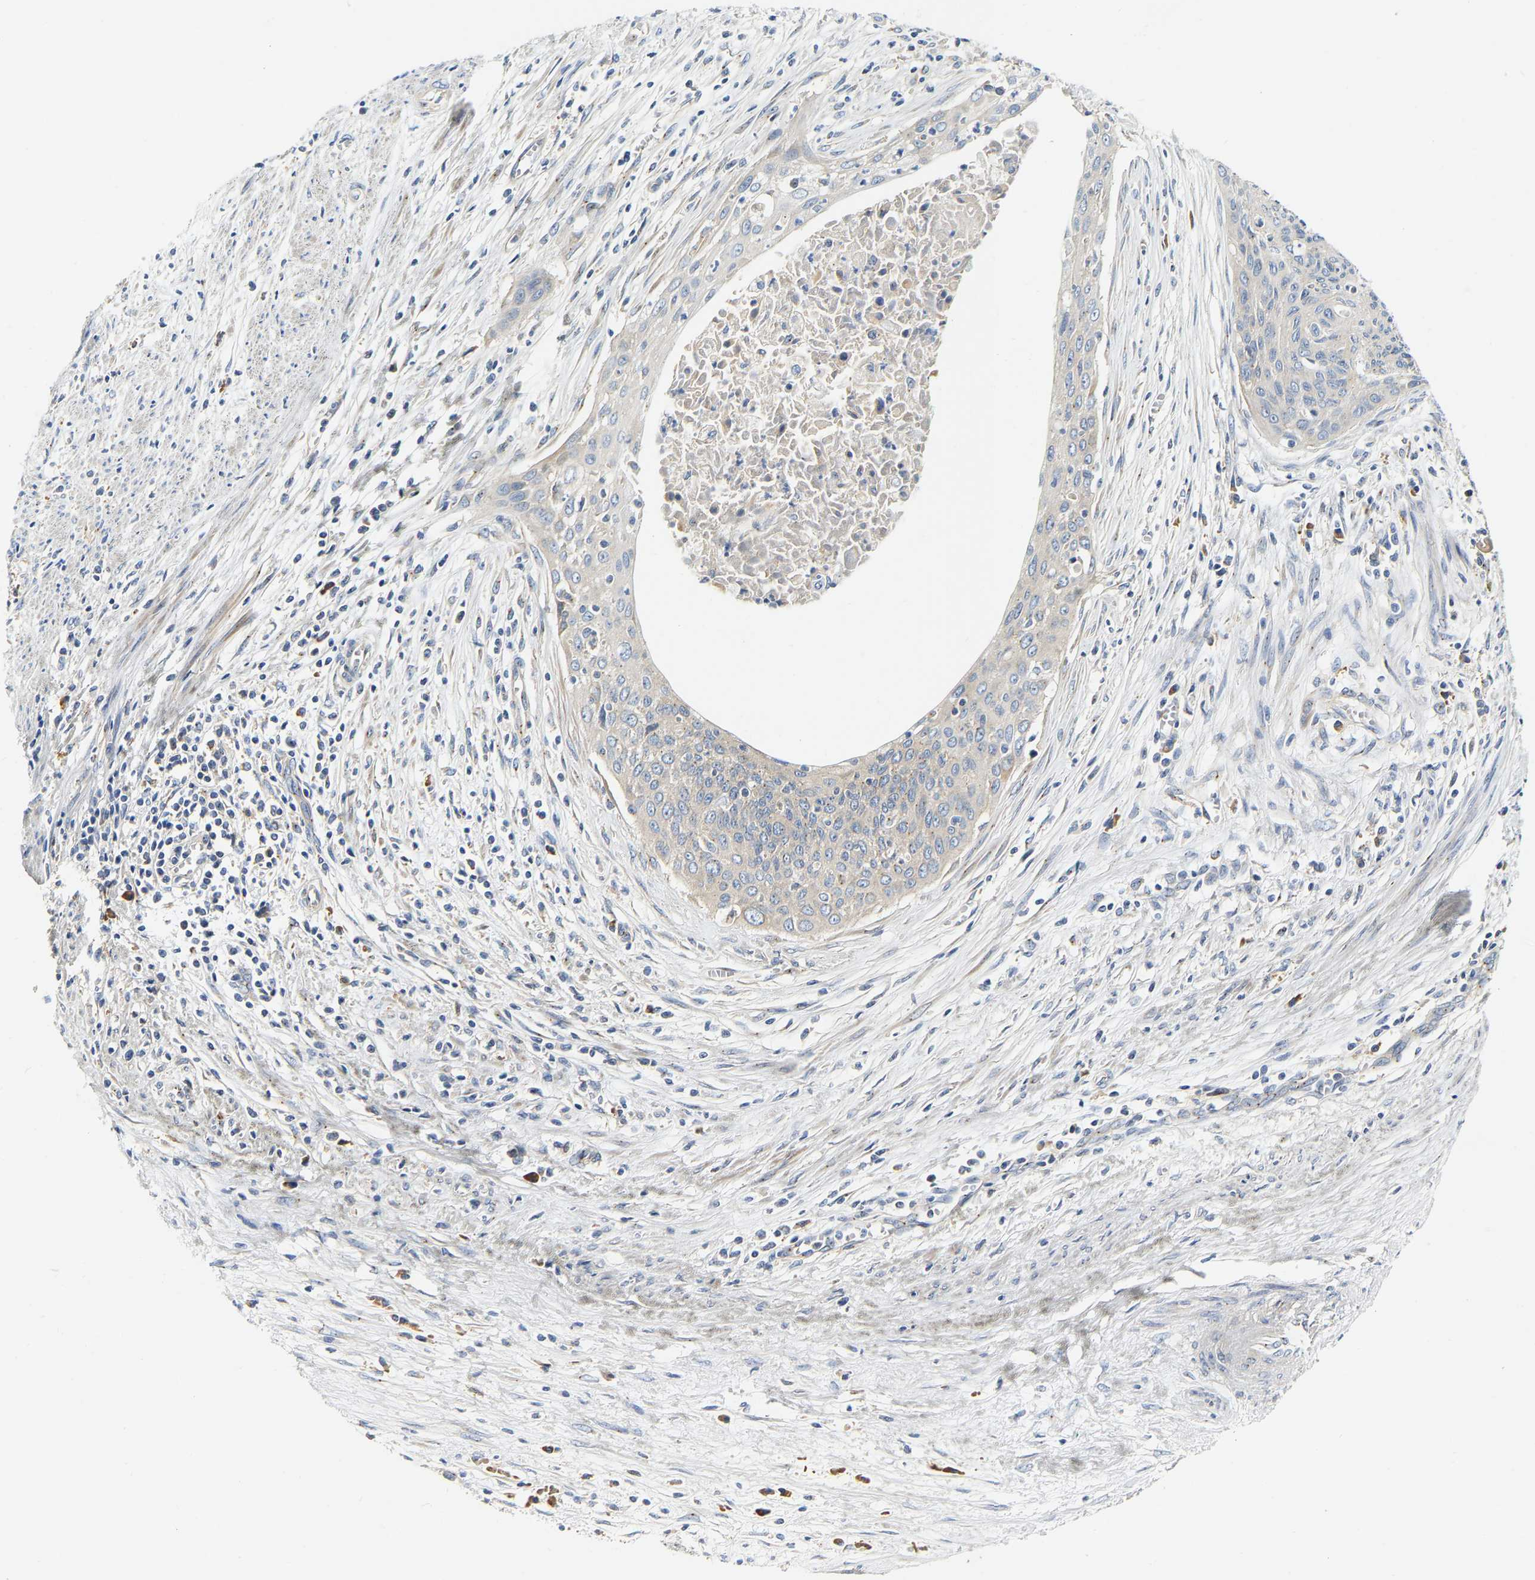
{"staining": {"intensity": "negative", "quantity": "none", "location": "none"}, "tissue": "cervical cancer", "cell_type": "Tumor cells", "image_type": "cancer", "snomed": [{"axis": "morphology", "description": "Squamous cell carcinoma, NOS"}, {"axis": "topography", "description": "Cervix"}], "caption": "High power microscopy image of an immunohistochemistry micrograph of squamous cell carcinoma (cervical), revealing no significant staining in tumor cells.", "gene": "PCNT", "patient": {"sex": "female", "age": 55}}